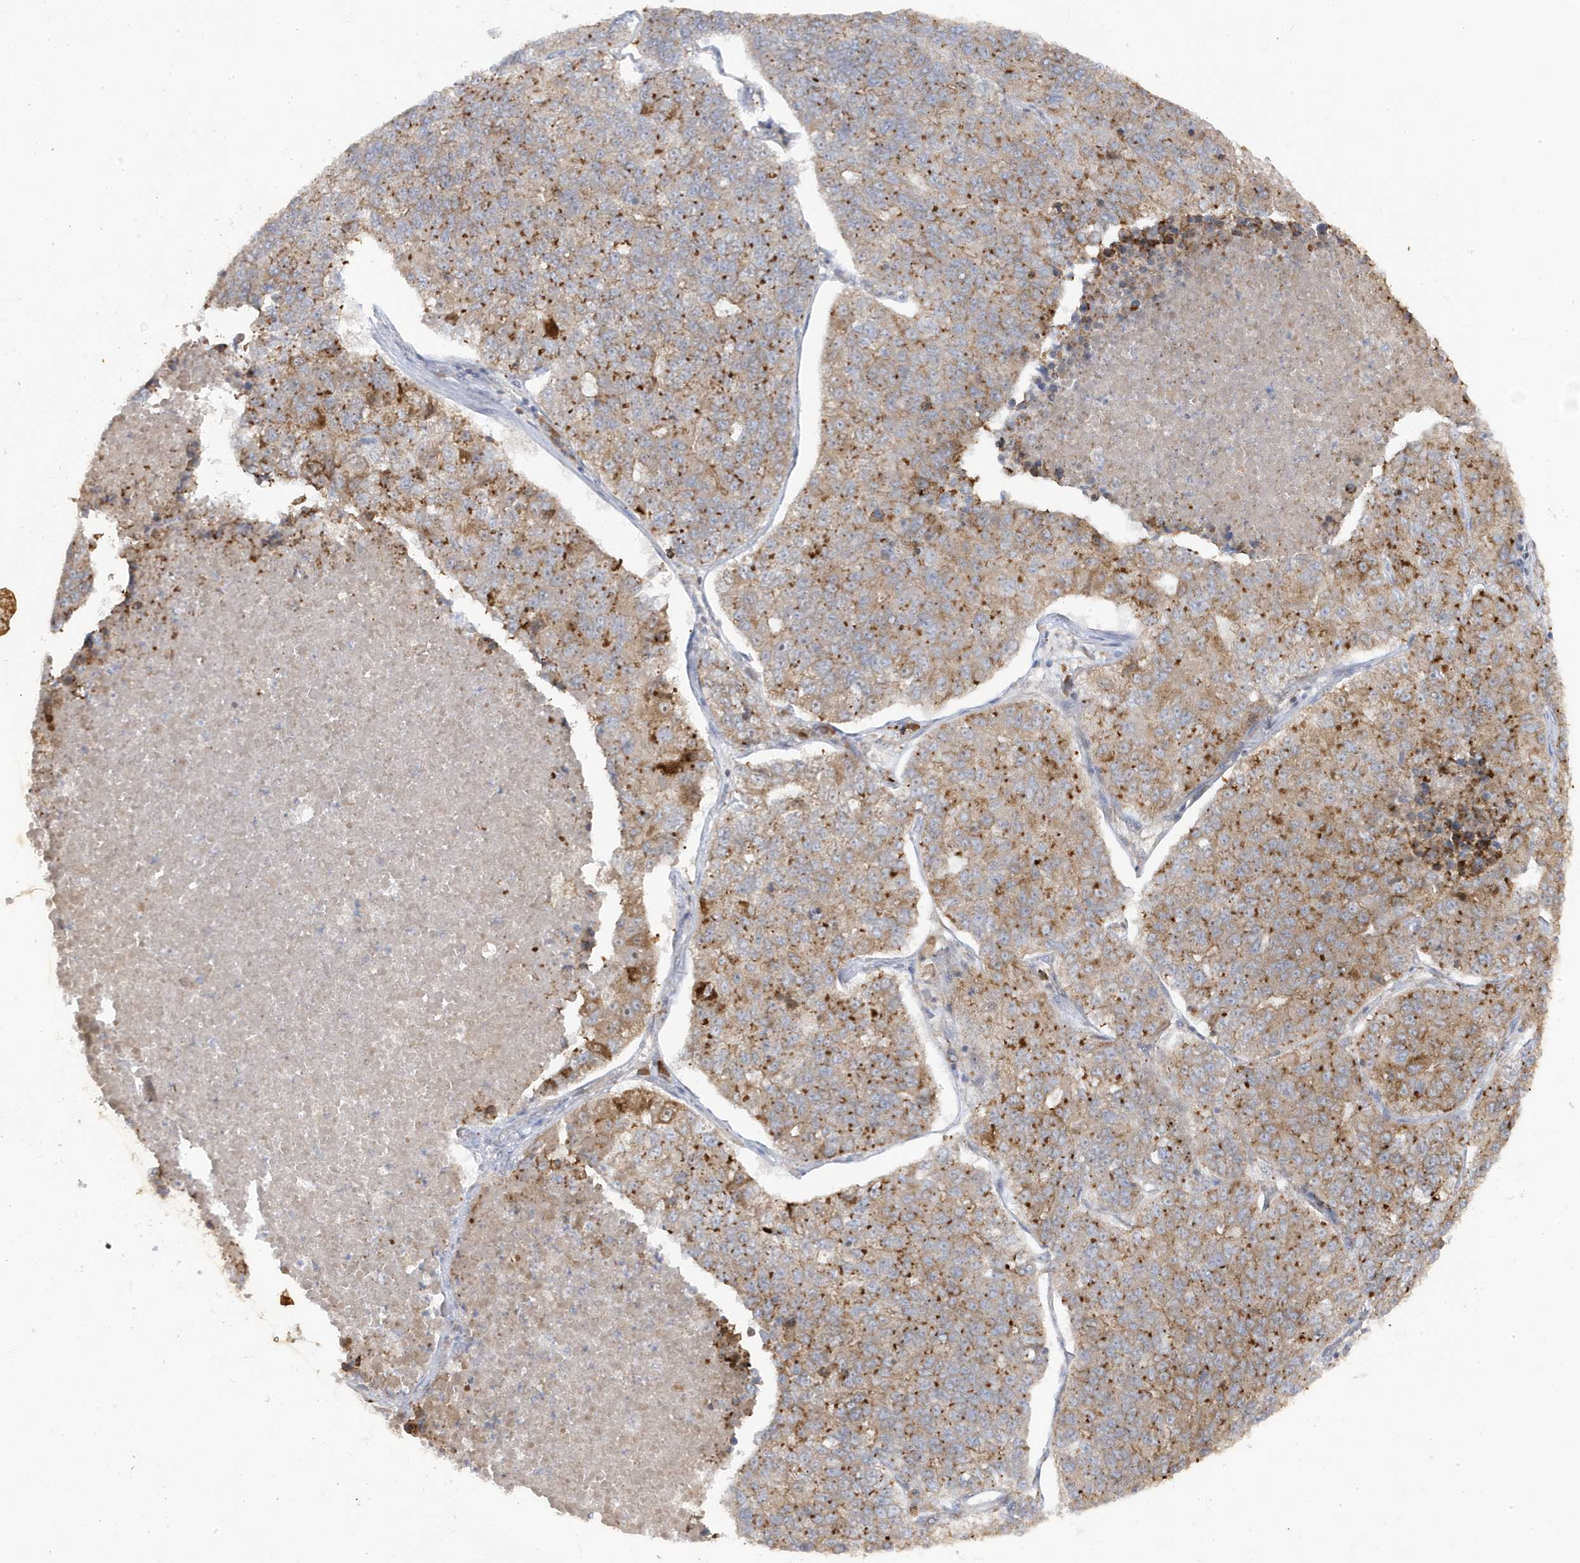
{"staining": {"intensity": "moderate", "quantity": ">75%", "location": "cytoplasmic/membranous"}, "tissue": "lung cancer", "cell_type": "Tumor cells", "image_type": "cancer", "snomed": [{"axis": "morphology", "description": "Adenocarcinoma, NOS"}, {"axis": "topography", "description": "Lung"}], "caption": "Immunohistochemical staining of human lung cancer (adenocarcinoma) shows medium levels of moderate cytoplasmic/membranous staining in approximately >75% of tumor cells. Nuclei are stained in blue.", "gene": "ZNF654", "patient": {"sex": "male", "age": 49}}